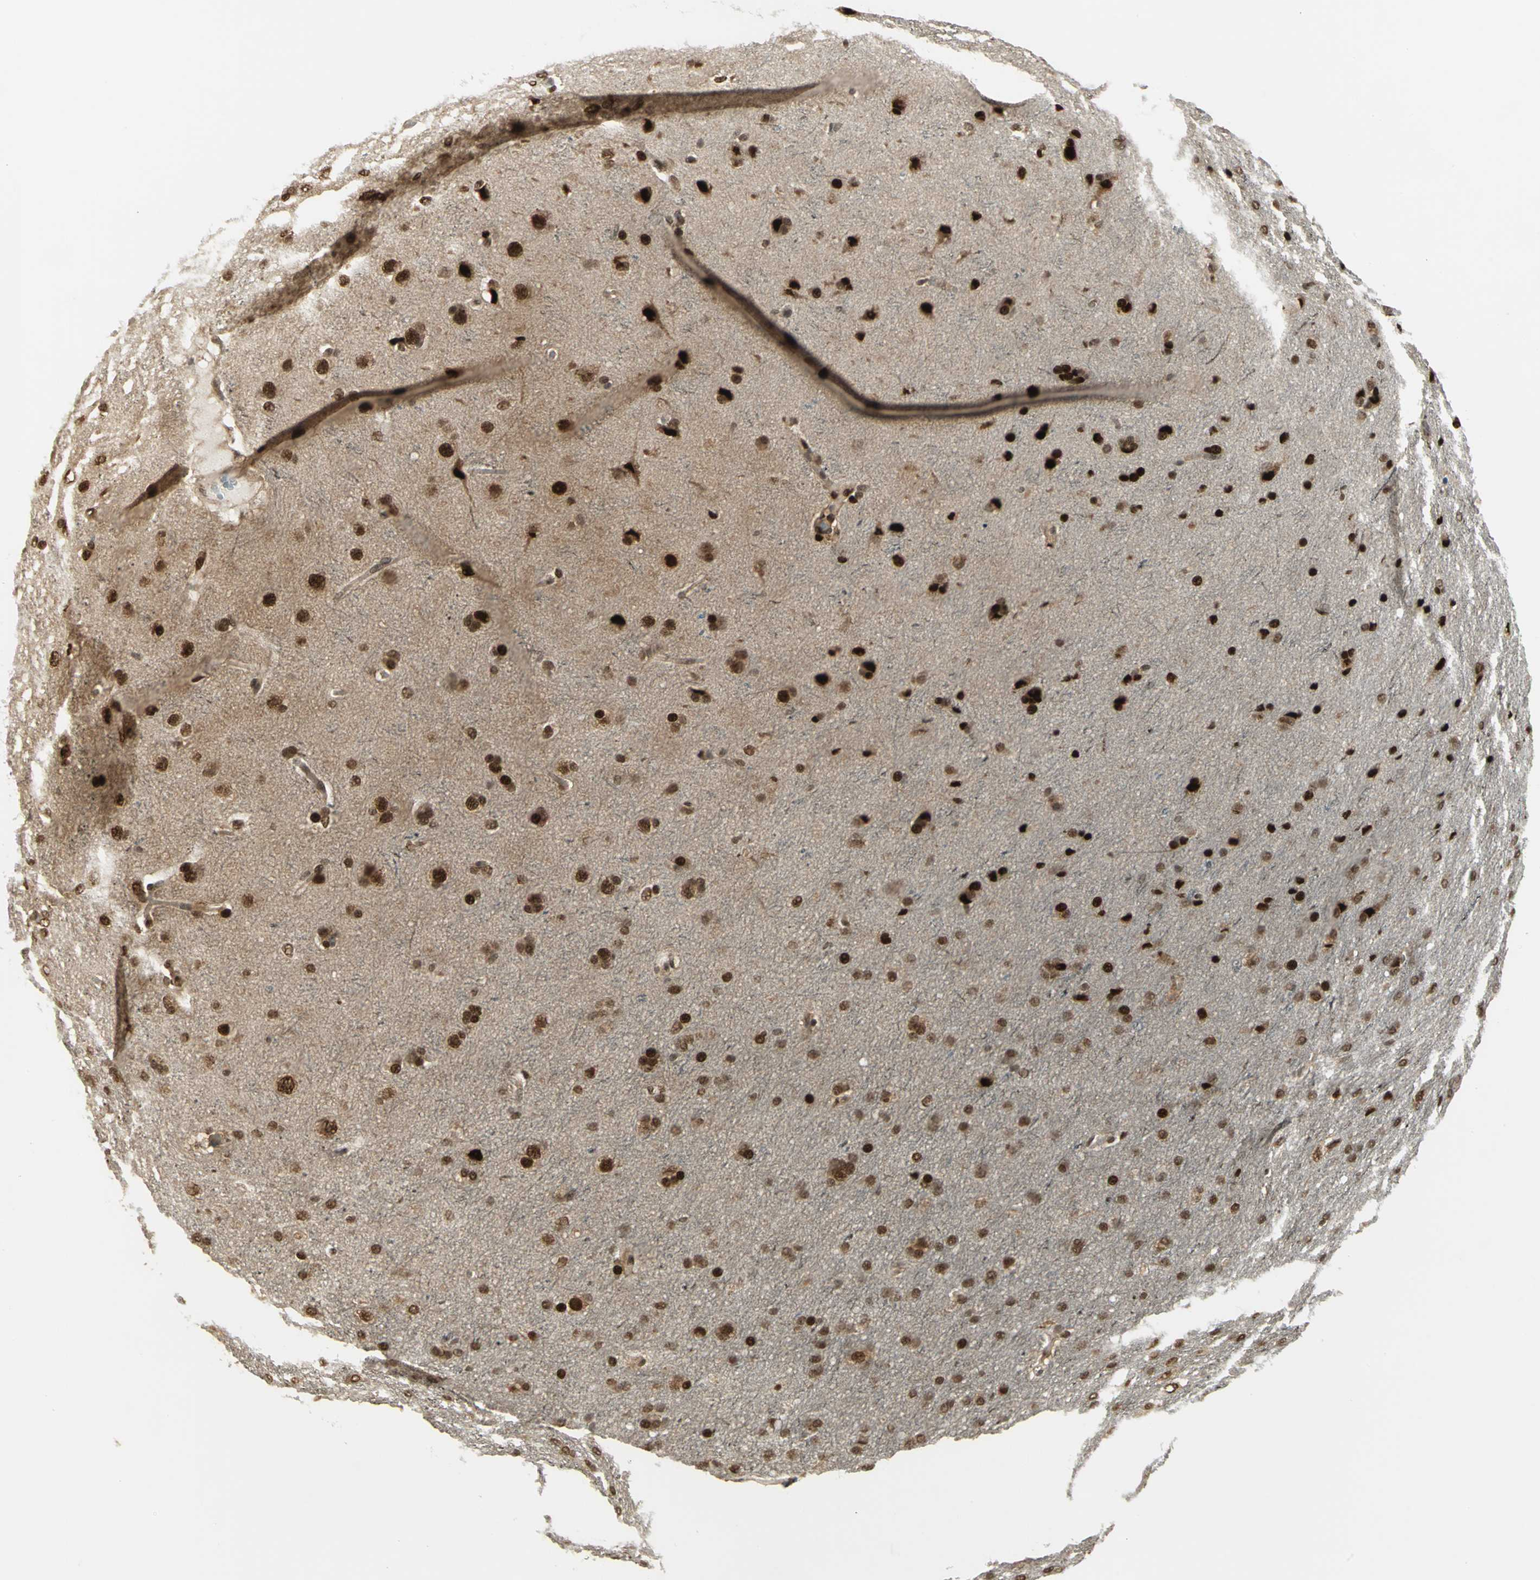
{"staining": {"intensity": "strong", "quantity": ">75%", "location": "cytoplasmic/membranous,nuclear"}, "tissue": "glioma", "cell_type": "Tumor cells", "image_type": "cancer", "snomed": [{"axis": "morphology", "description": "Glioma, malignant, Low grade"}, {"axis": "topography", "description": "Brain"}], "caption": "An immunohistochemistry (IHC) photomicrograph of tumor tissue is shown. Protein staining in brown highlights strong cytoplasmic/membranous and nuclear positivity in low-grade glioma (malignant) within tumor cells.", "gene": "PSMC3", "patient": {"sex": "female", "age": 32}}